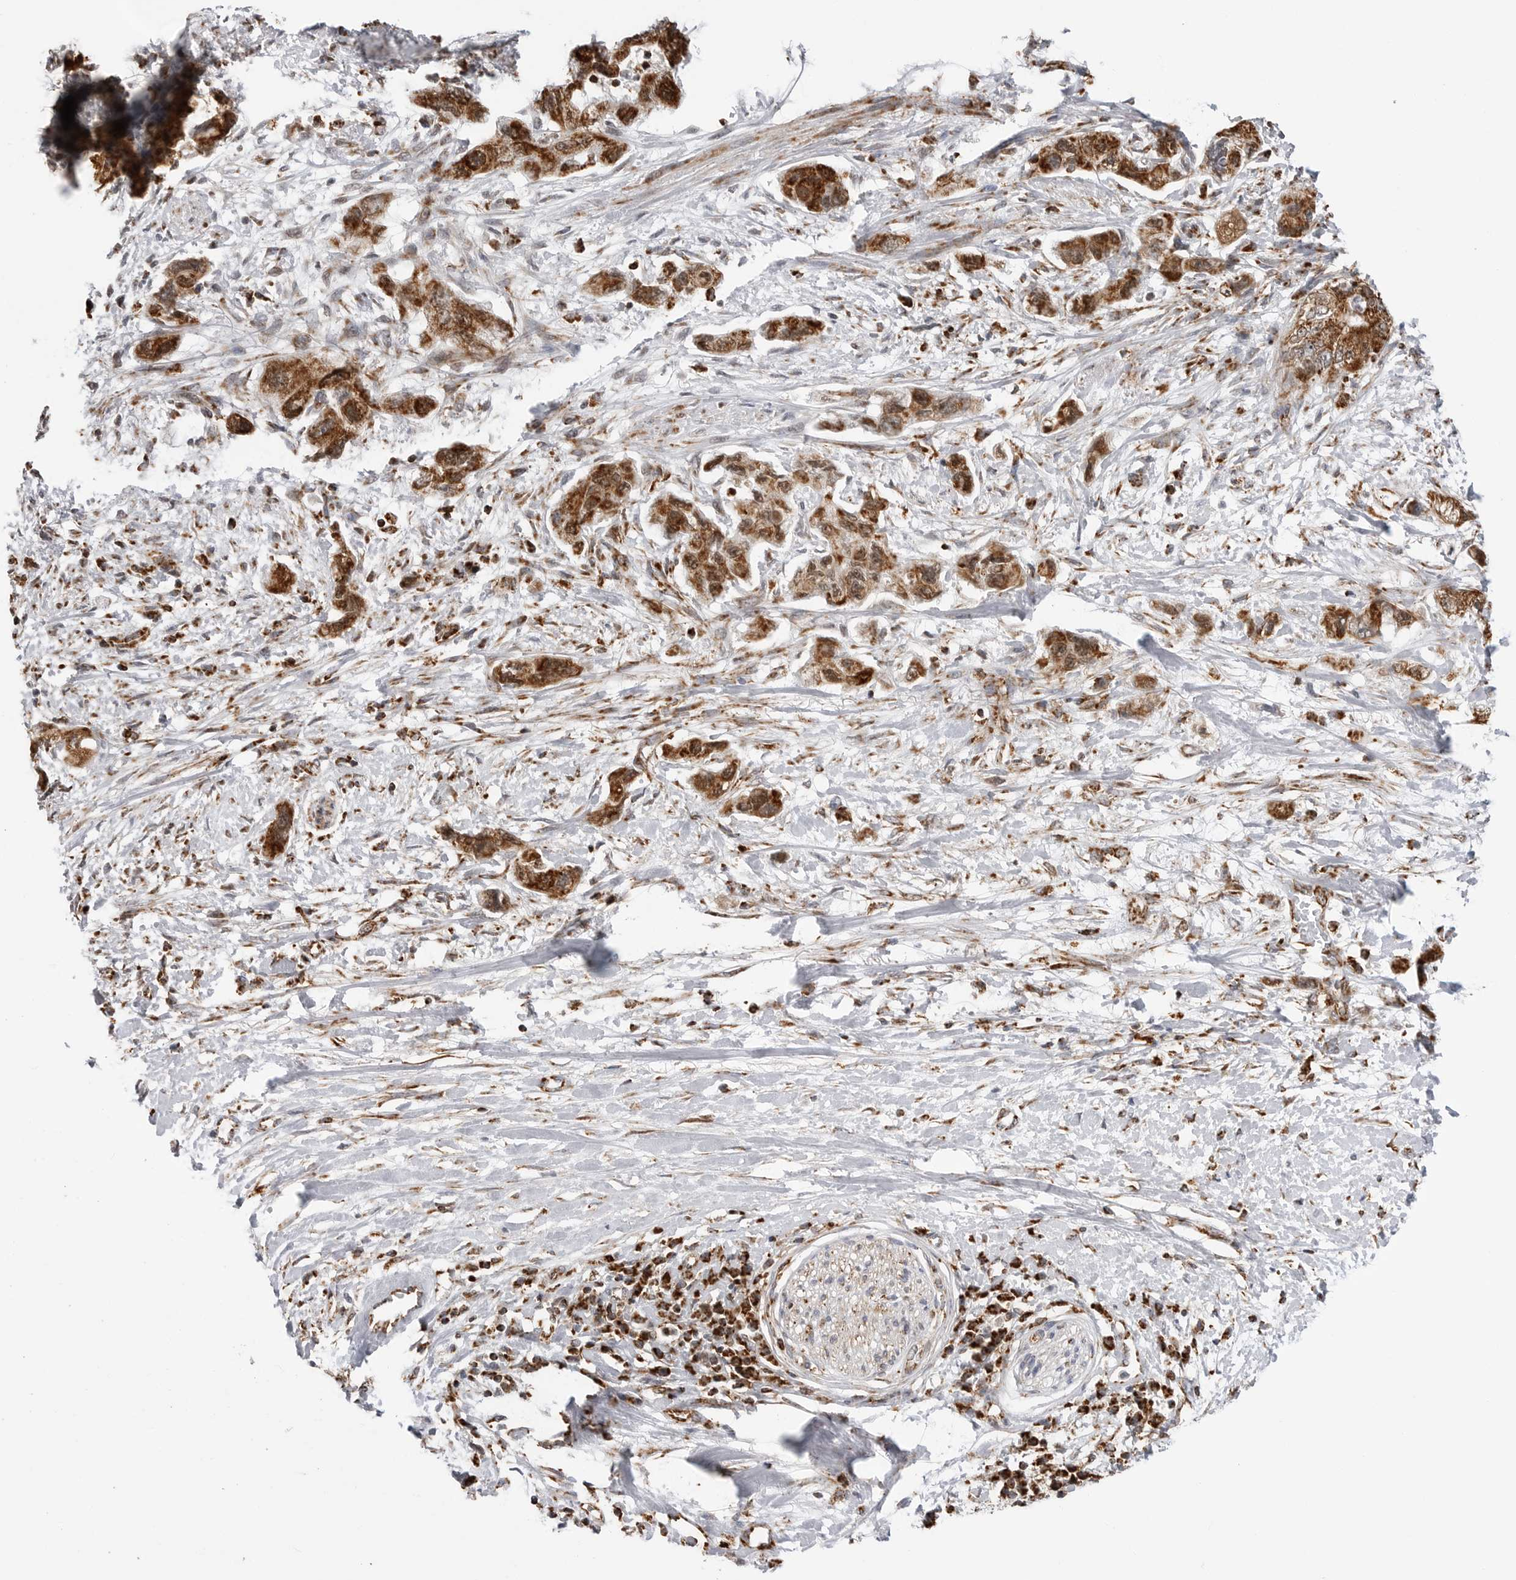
{"staining": {"intensity": "strong", "quantity": ">75%", "location": "cytoplasmic/membranous"}, "tissue": "pancreatic cancer", "cell_type": "Tumor cells", "image_type": "cancer", "snomed": [{"axis": "morphology", "description": "Adenocarcinoma, NOS"}, {"axis": "topography", "description": "Pancreas"}], "caption": "Tumor cells reveal high levels of strong cytoplasmic/membranous positivity in about >75% of cells in pancreatic cancer. The staining was performed using DAB to visualize the protein expression in brown, while the nuclei were stained in blue with hematoxylin (Magnification: 20x).", "gene": "COX5A", "patient": {"sex": "female", "age": 73}}